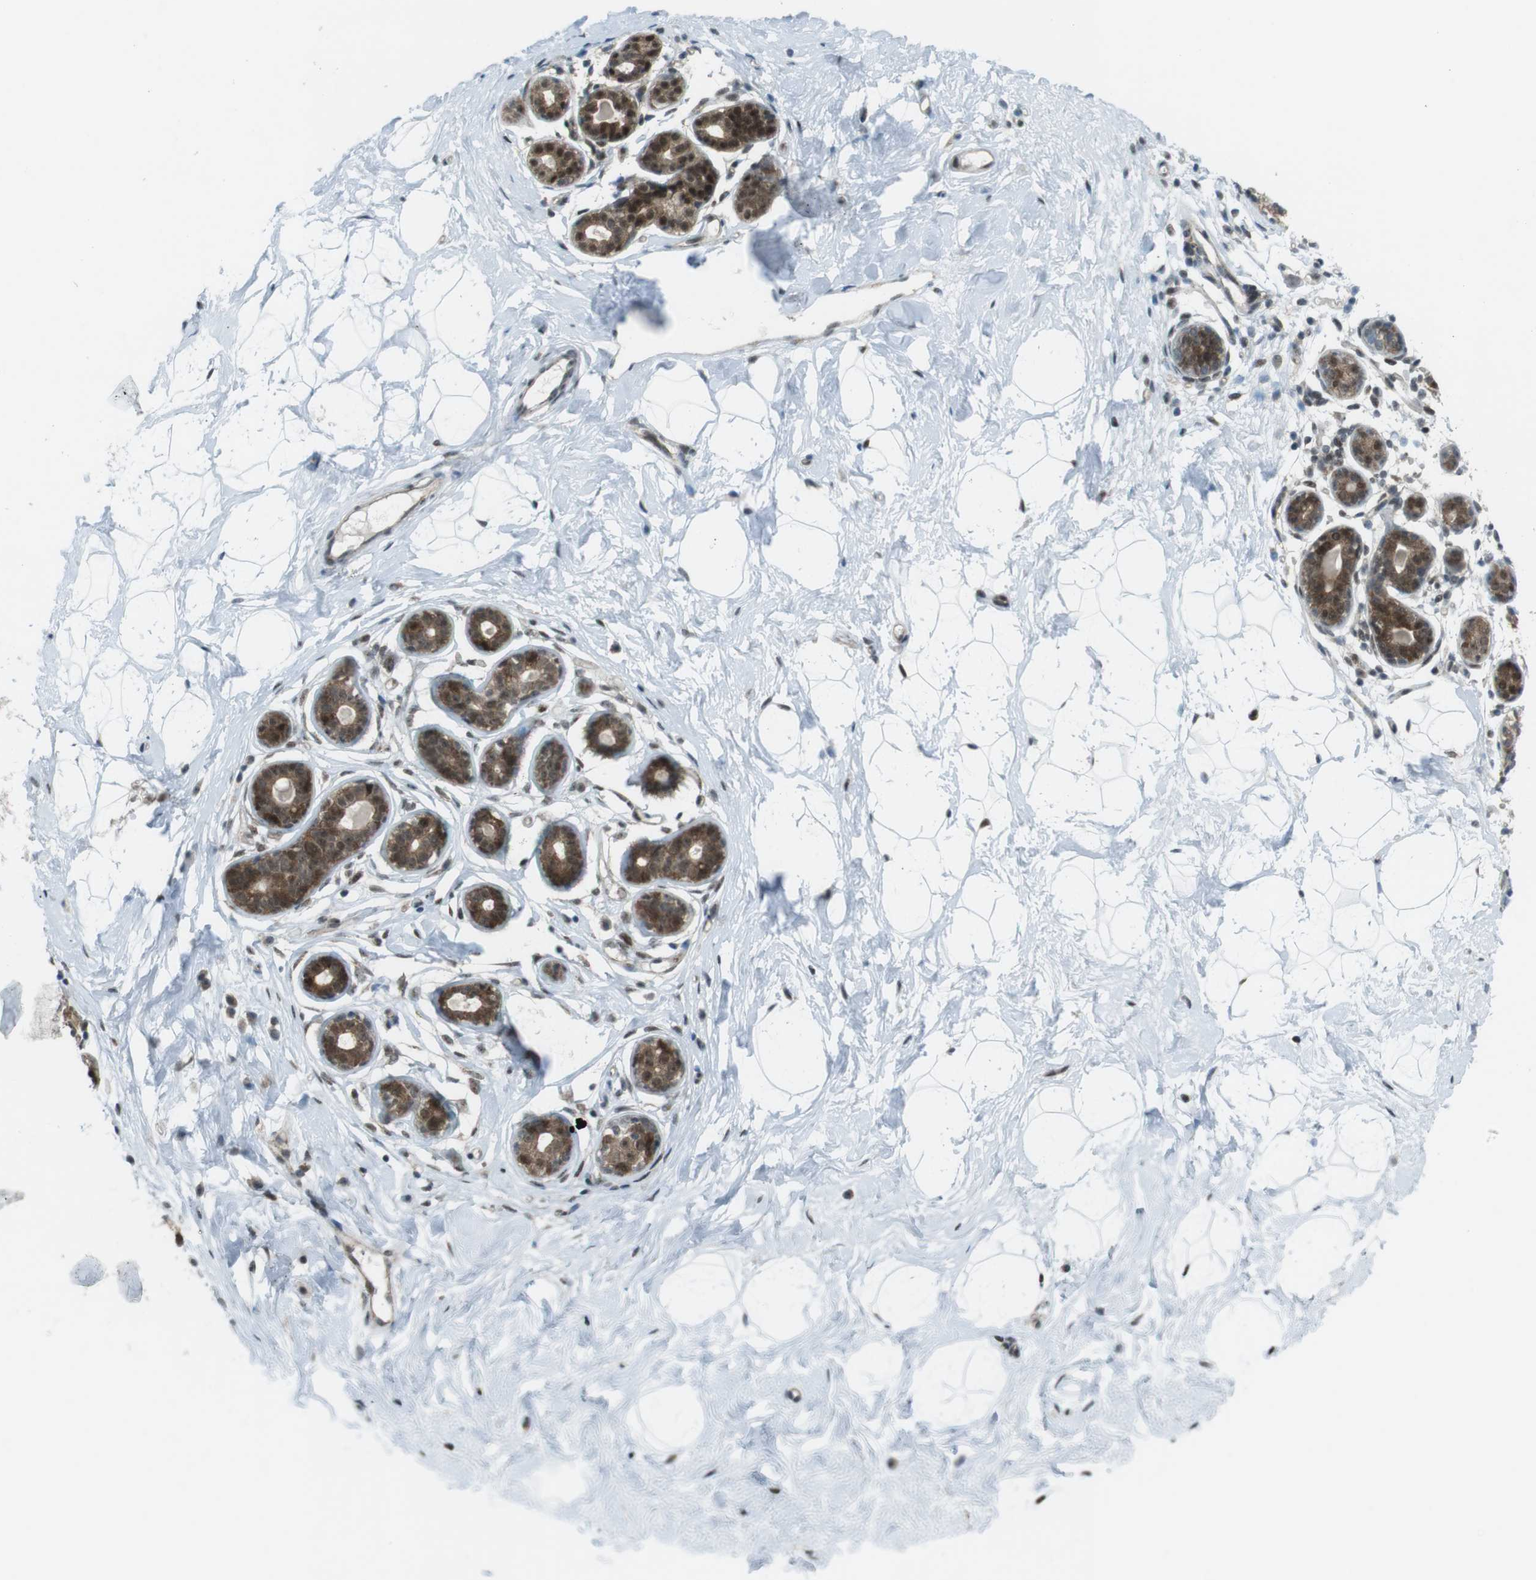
{"staining": {"intensity": "moderate", "quantity": ">75%", "location": "nuclear"}, "tissue": "breast", "cell_type": "Adipocytes", "image_type": "normal", "snomed": [{"axis": "morphology", "description": "Normal tissue, NOS"}, {"axis": "topography", "description": "Breast"}], "caption": "Protein analysis of unremarkable breast demonstrates moderate nuclear staining in approximately >75% of adipocytes. Using DAB (brown) and hematoxylin (blue) stains, captured at high magnification using brightfield microscopy.", "gene": "CSNK1D", "patient": {"sex": "female", "age": 23}}